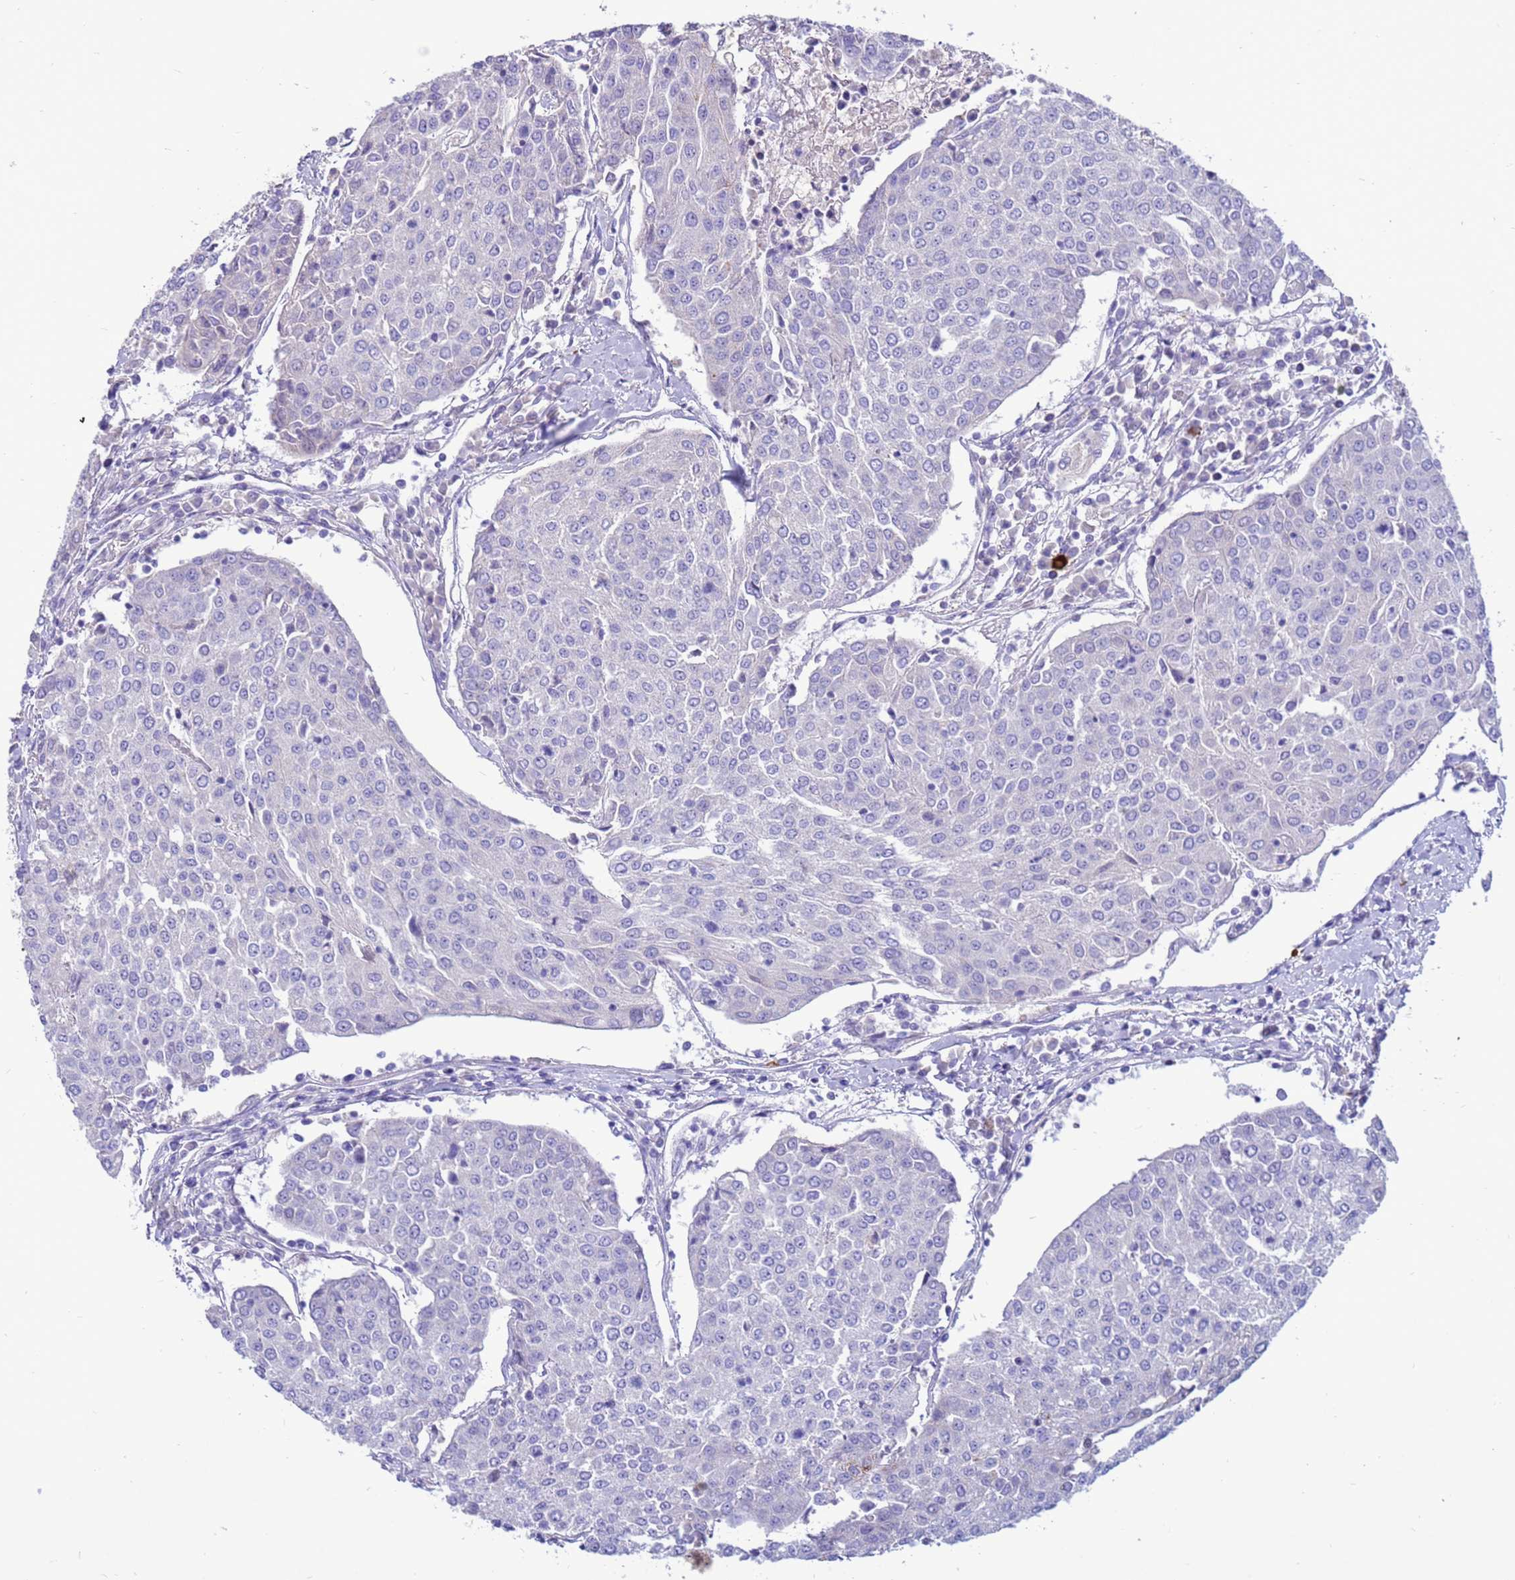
{"staining": {"intensity": "negative", "quantity": "none", "location": "none"}, "tissue": "urothelial cancer", "cell_type": "Tumor cells", "image_type": "cancer", "snomed": [{"axis": "morphology", "description": "Urothelial carcinoma, High grade"}, {"axis": "topography", "description": "Urinary bladder"}], "caption": "The immunohistochemistry image has no significant expression in tumor cells of urothelial cancer tissue.", "gene": "PDE10A", "patient": {"sex": "female", "age": 85}}